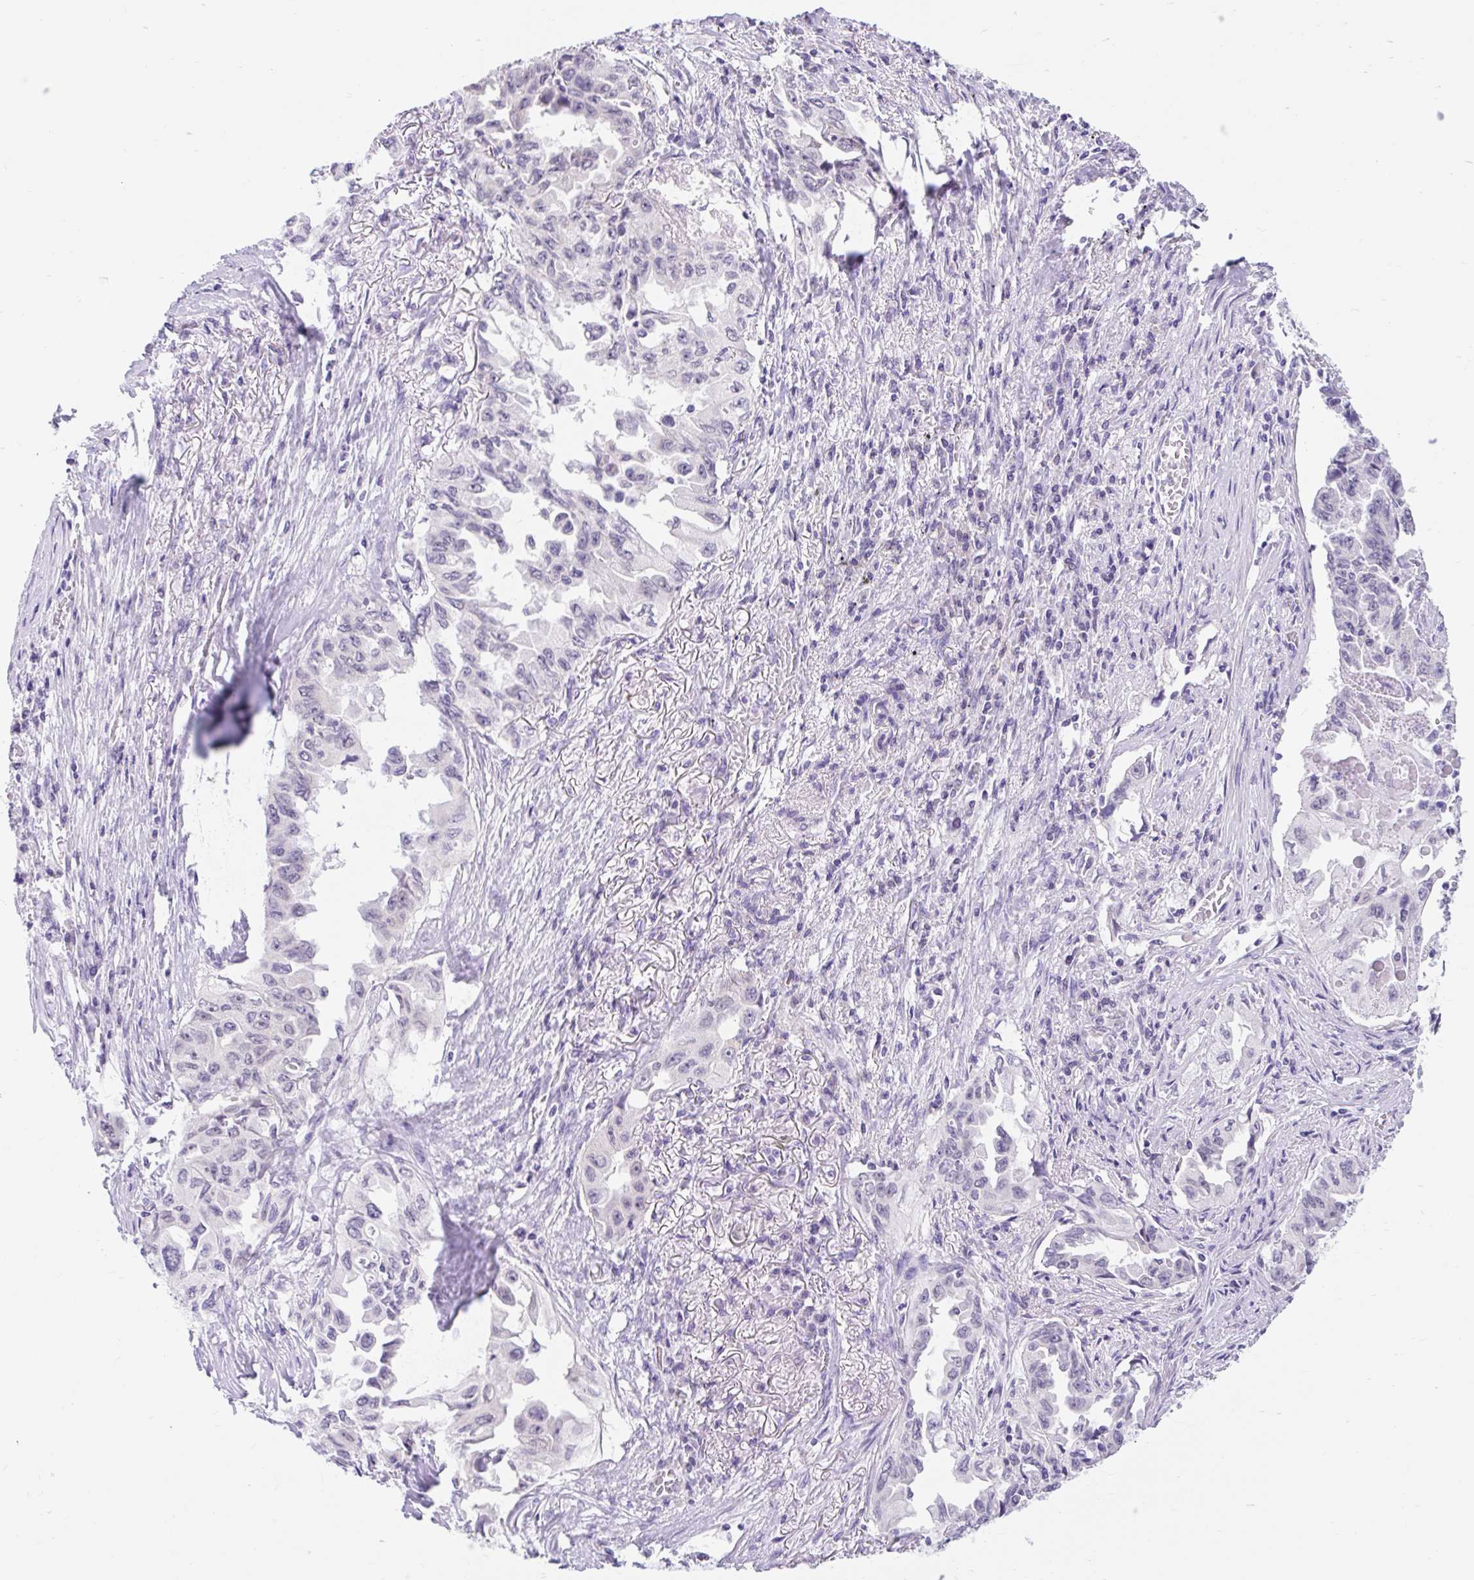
{"staining": {"intensity": "negative", "quantity": "none", "location": "none"}, "tissue": "lung cancer", "cell_type": "Tumor cells", "image_type": "cancer", "snomed": [{"axis": "morphology", "description": "Adenocarcinoma, NOS"}, {"axis": "topography", "description": "Lung"}], "caption": "There is no significant staining in tumor cells of lung cancer.", "gene": "ITPK1", "patient": {"sex": "female", "age": 51}}